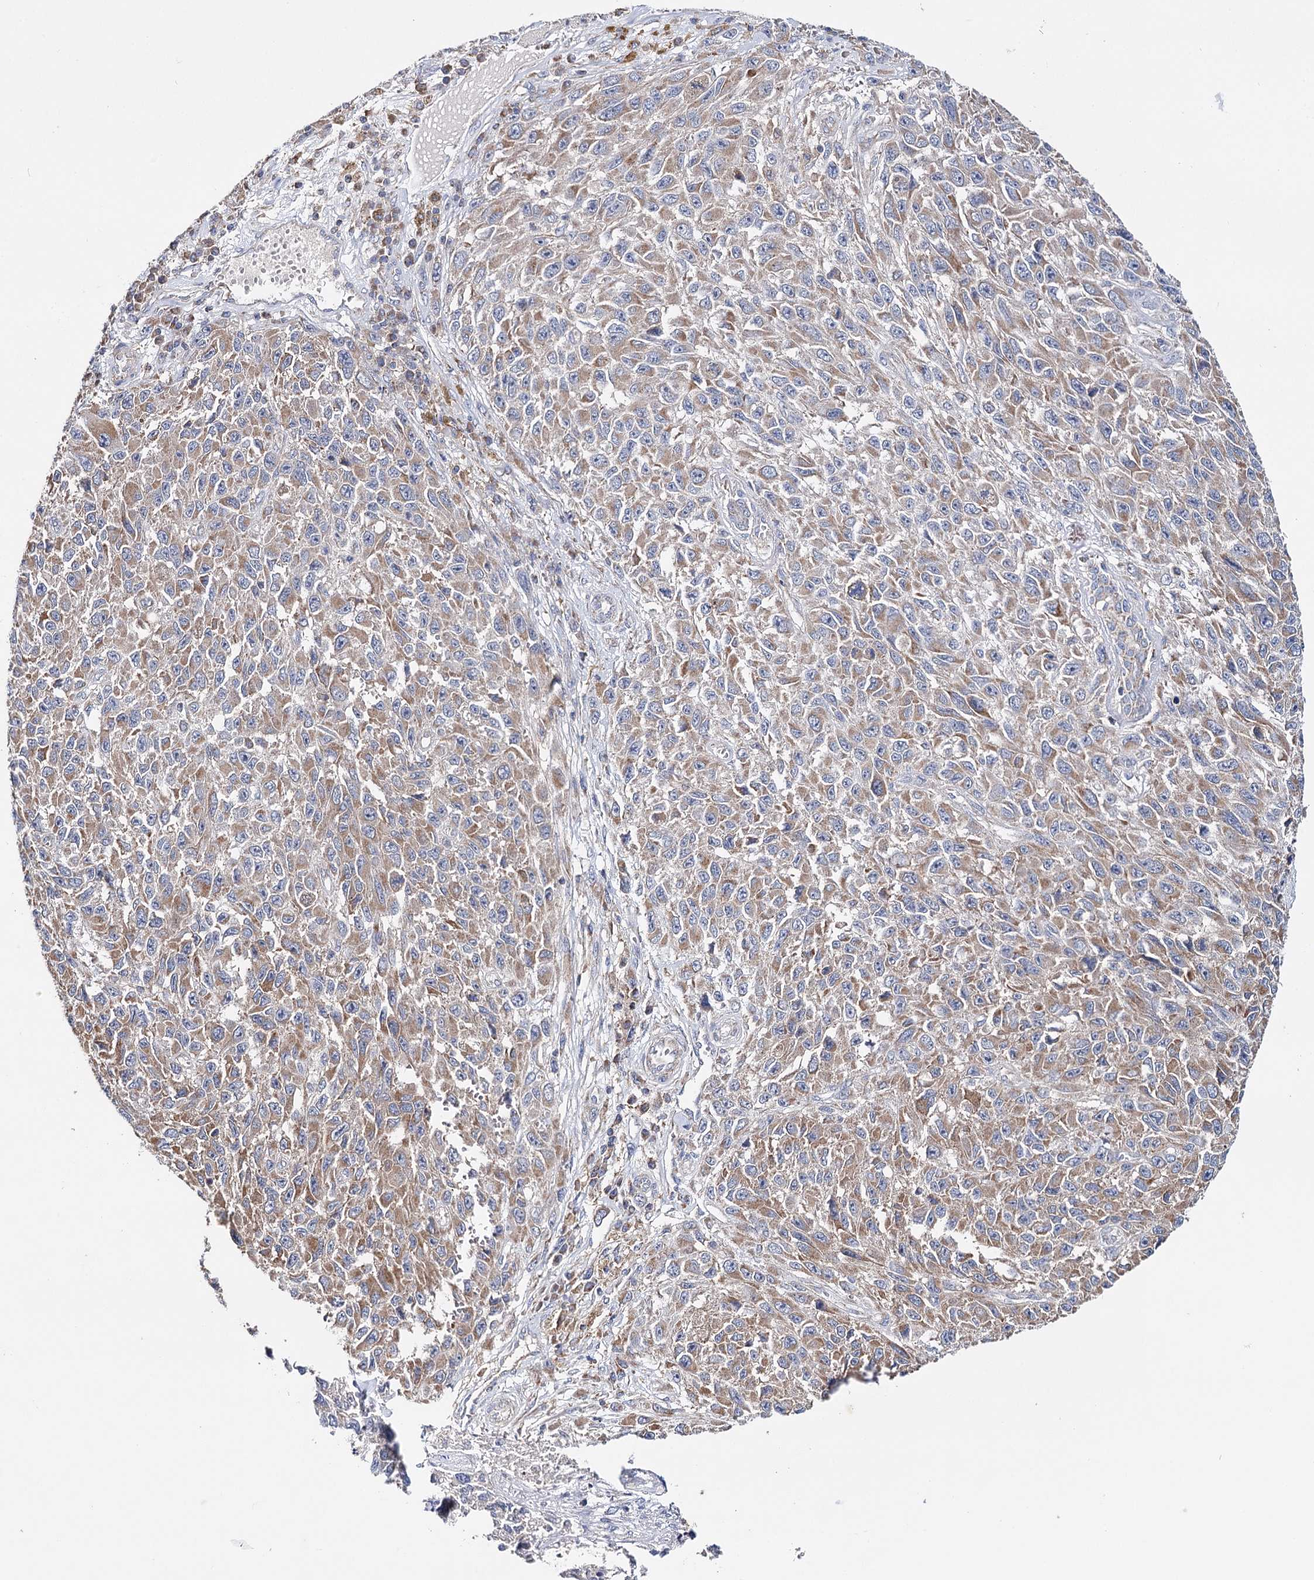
{"staining": {"intensity": "weak", "quantity": ">75%", "location": "cytoplasmic/membranous"}, "tissue": "melanoma", "cell_type": "Tumor cells", "image_type": "cancer", "snomed": [{"axis": "morphology", "description": "Normal tissue, NOS"}, {"axis": "morphology", "description": "Malignant melanoma, NOS"}, {"axis": "topography", "description": "Skin"}], "caption": "DAB immunohistochemical staining of human melanoma shows weak cytoplasmic/membranous protein staining in about >75% of tumor cells.", "gene": "CFAP46", "patient": {"sex": "female", "age": 96}}